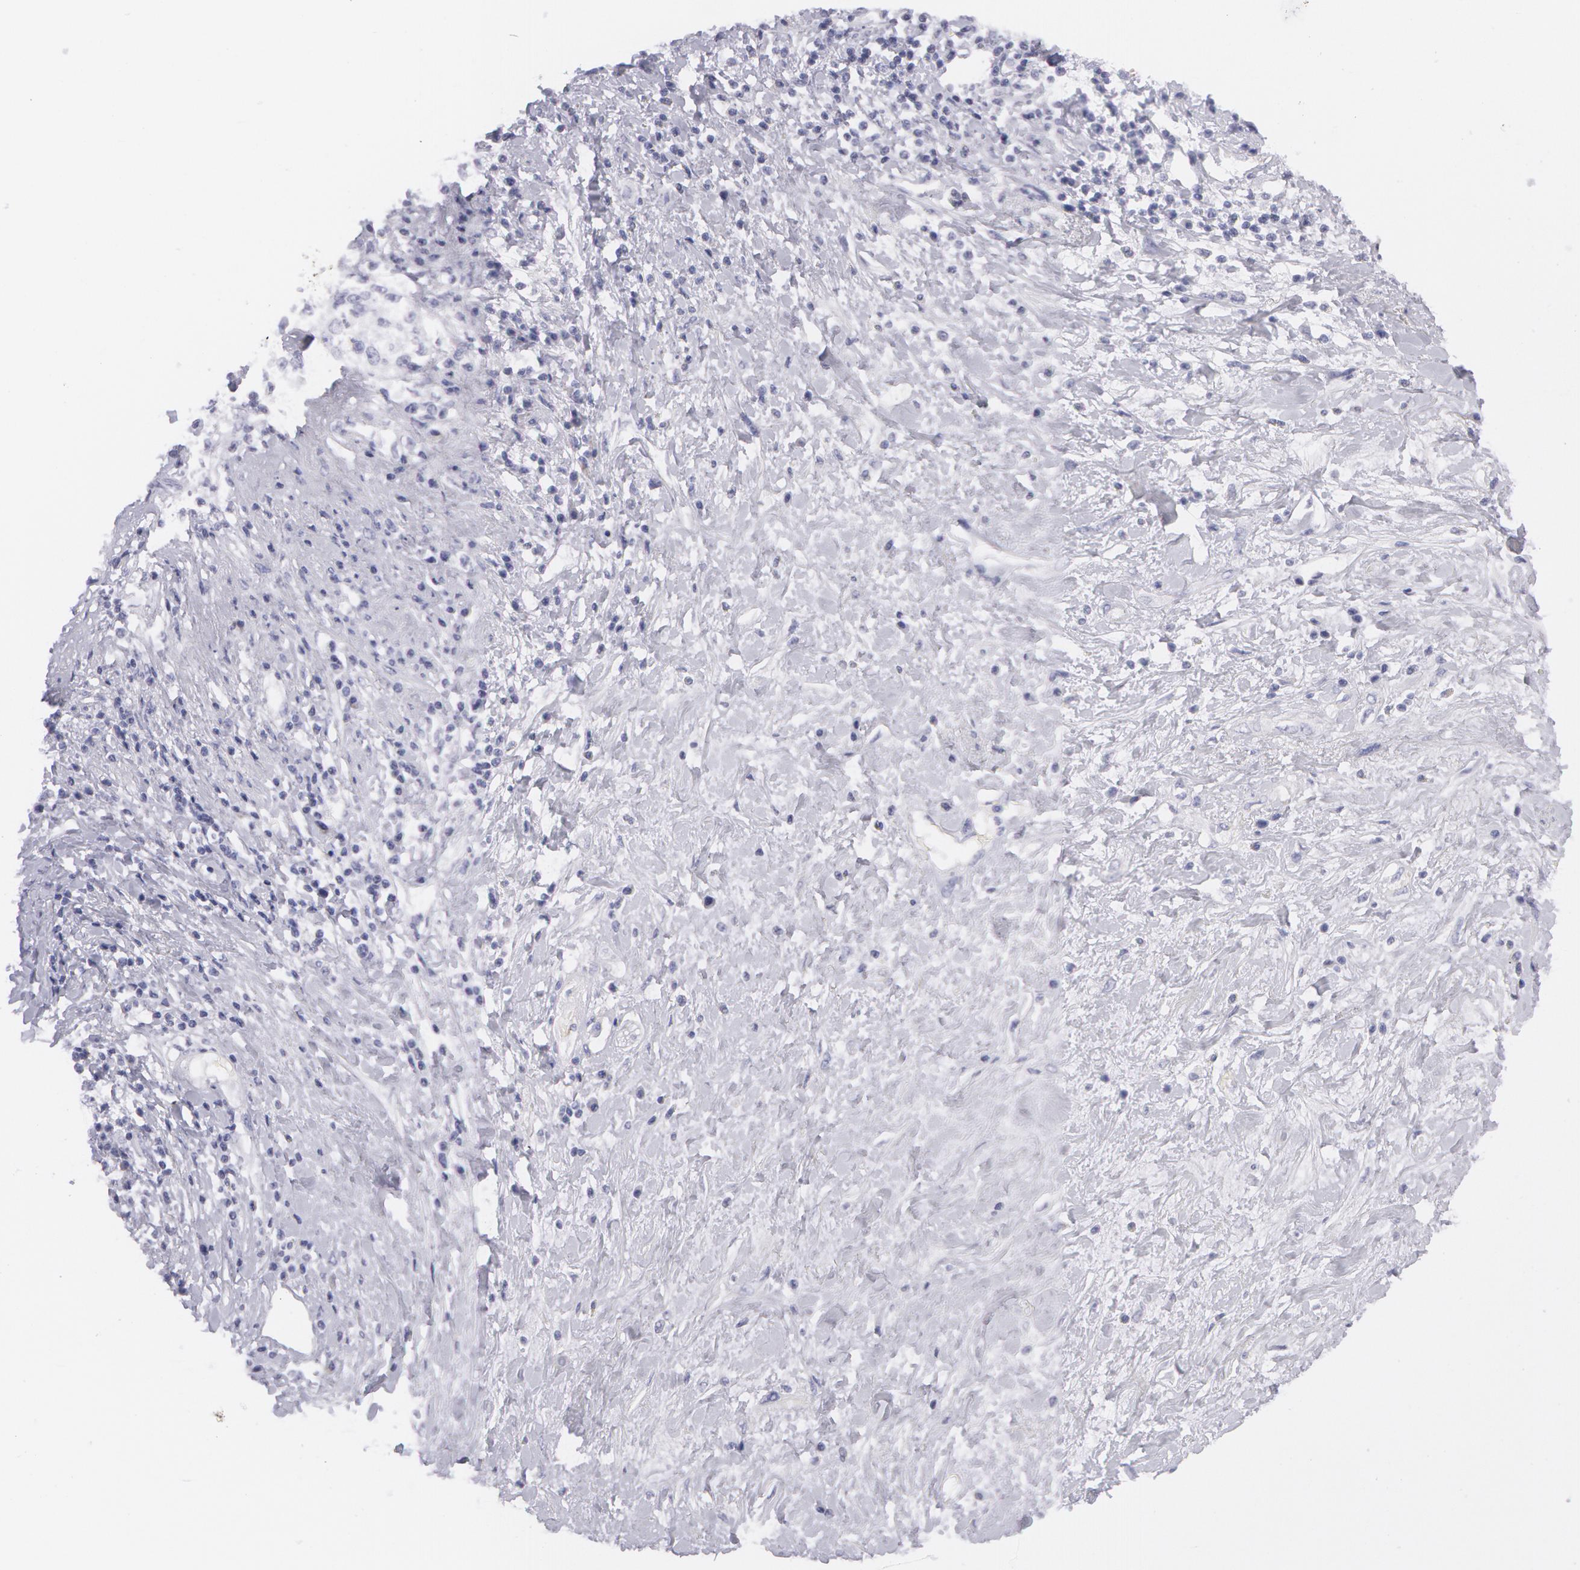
{"staining": {"intensity": "negative", "quantity": "none", "location": "none"}, "tissue": "cervical cancer", "cell_type": "Tumor cells", "image_type": "cancer", "snomed": [{"axis": "morphology", "description": "Squamous cell carcinoma, NOS"}, {"axis": "topography", "description": "Cervix"}], "caption": "Immunohistochemistry micrograph of cervical cancer stained for a protein (brown), which shows no staining in tumor cells.", "gene": "AMACR", "patient": {"sex": "female", "age": 57}}